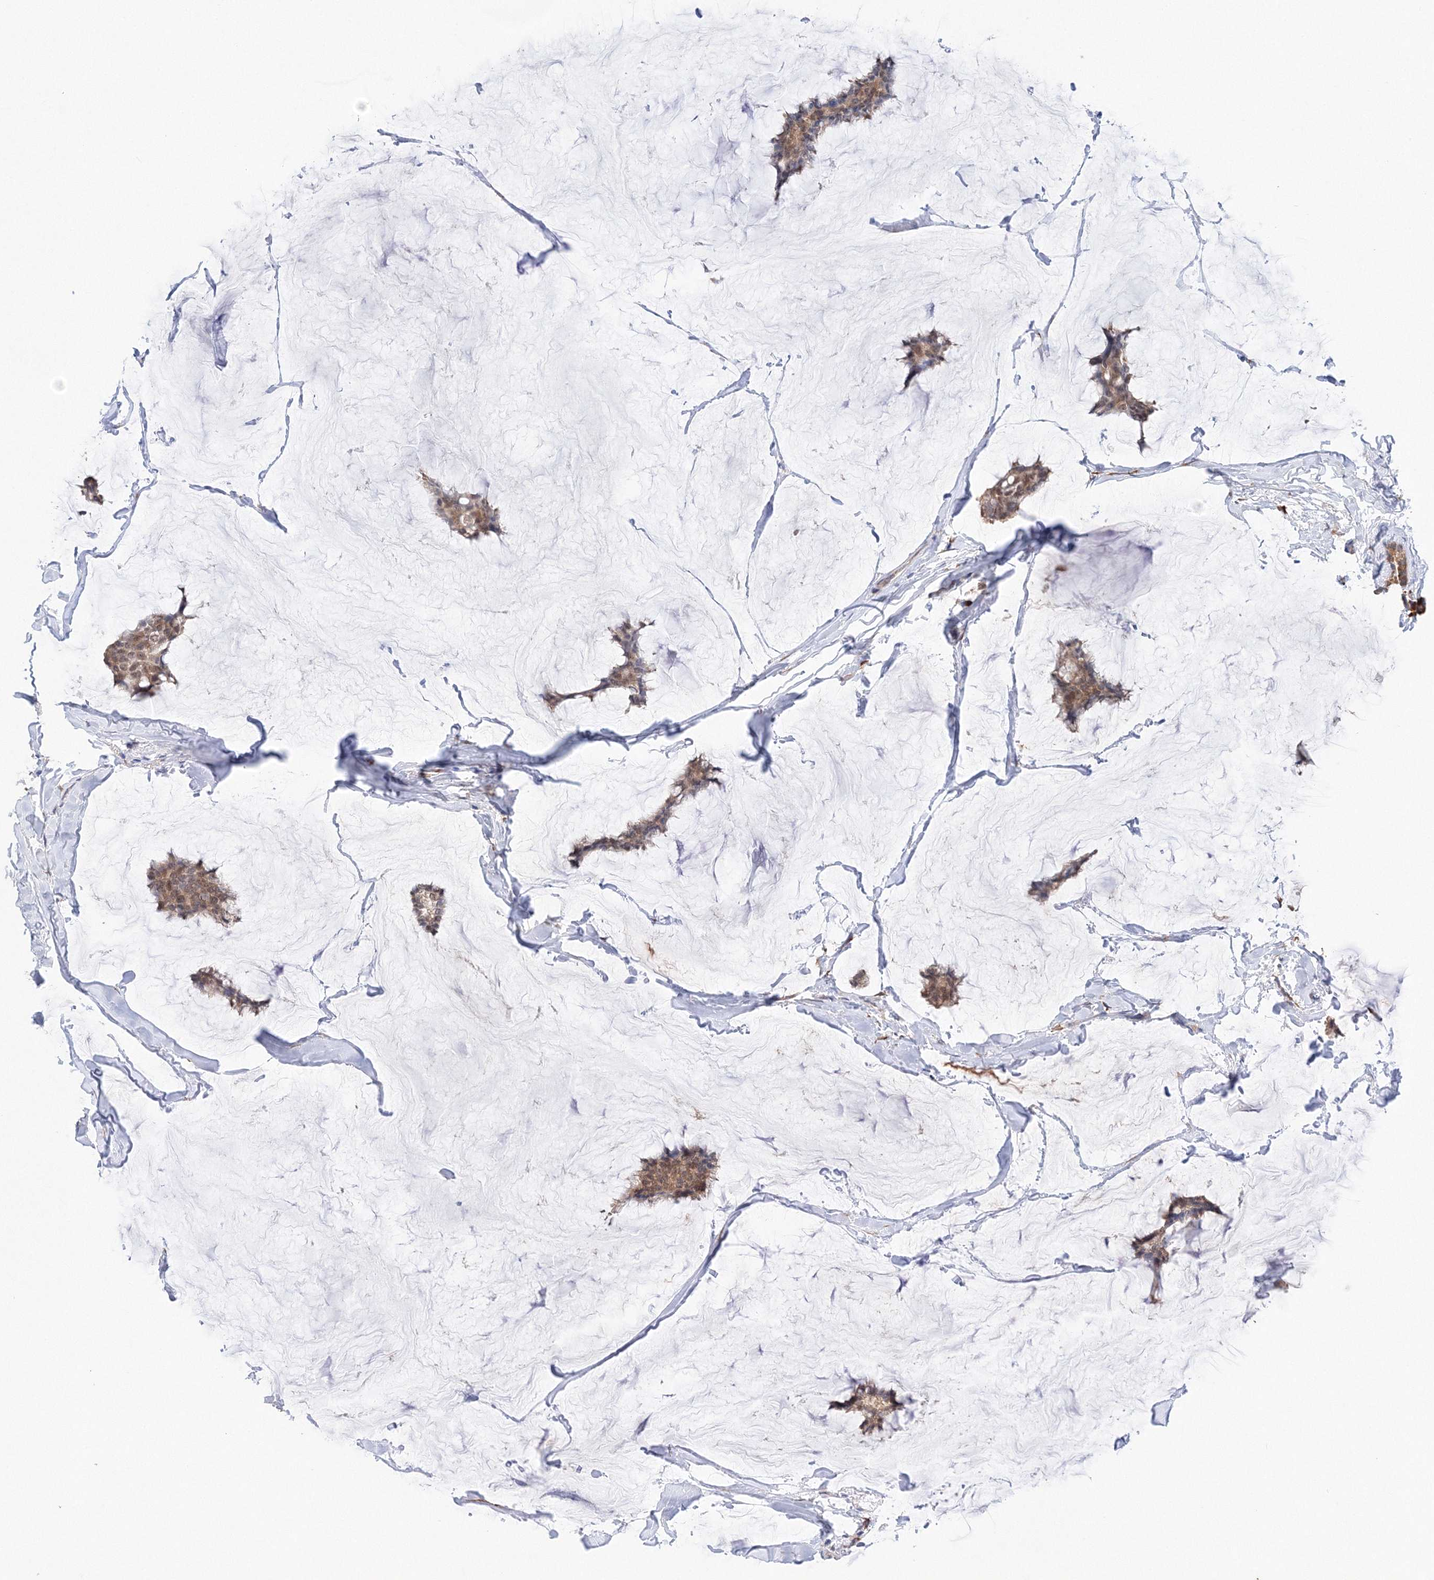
{"staining": {"intensity": "moderate", "quantity": ">75%", "location": "cytoplasmic/membranous"}, "tissue": "breast cancer", "cell_type": "Tumor cells", "image_type": "cancer", "snomed": [{"axis": "morphology", "description": "Duct carcinoma"}, {"axis": "topography", "description": "Breast"}], "caption": "Moderate cytoplasmic/membranous positivity is present in about >75% of tumor cells in breast infiltrating ductal carcinoma.", "gene": "DIS3L2", "patient": {"sex": "female", "age": 93}}